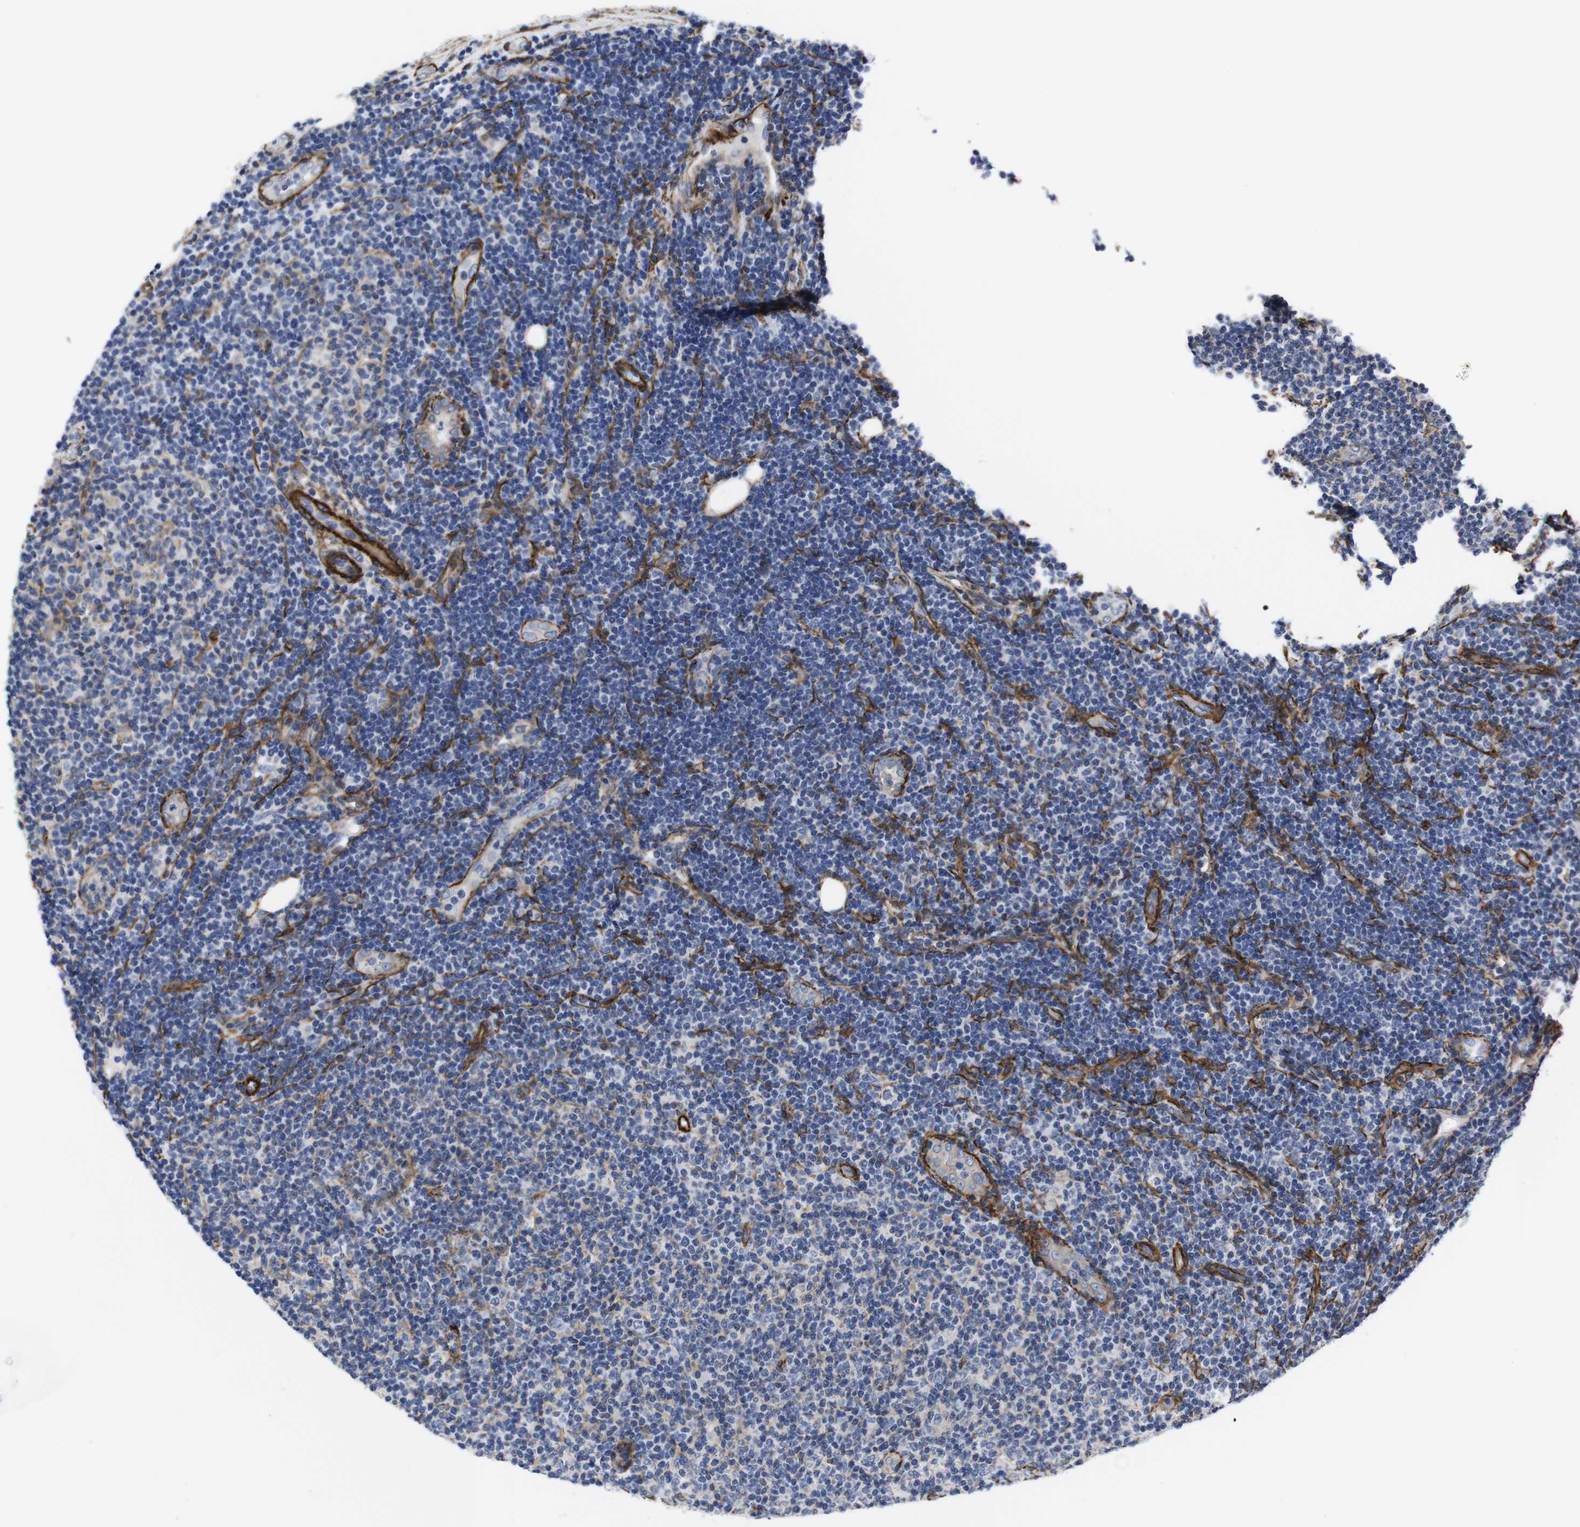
{"staining": {"intensity": "weak", "quantity": "25%-75%", "location": "cytoplasmic/membranous"}, "tissue": "lymphoma", "cell_type": "Tumor cells", "image_type": "cancer", "snomed": [{"axis": "morphology", "description": "Malignant lymphoma, non-Hodgkin's type, Low grade"}, {"axis": "topography", "description": "Lymph node"}], "caption": "Tumor cells show low levels of weak cytoplasmic/membranous staining in about 25%-75% of cells in human low-grade malignant lymphoma, non-Hodgkin's type. Ihc stains the protein of interest in brown and the nuclei are stained blue.", "gene": "WNT10A", "patient": {"sex": "male", "age": 83}}